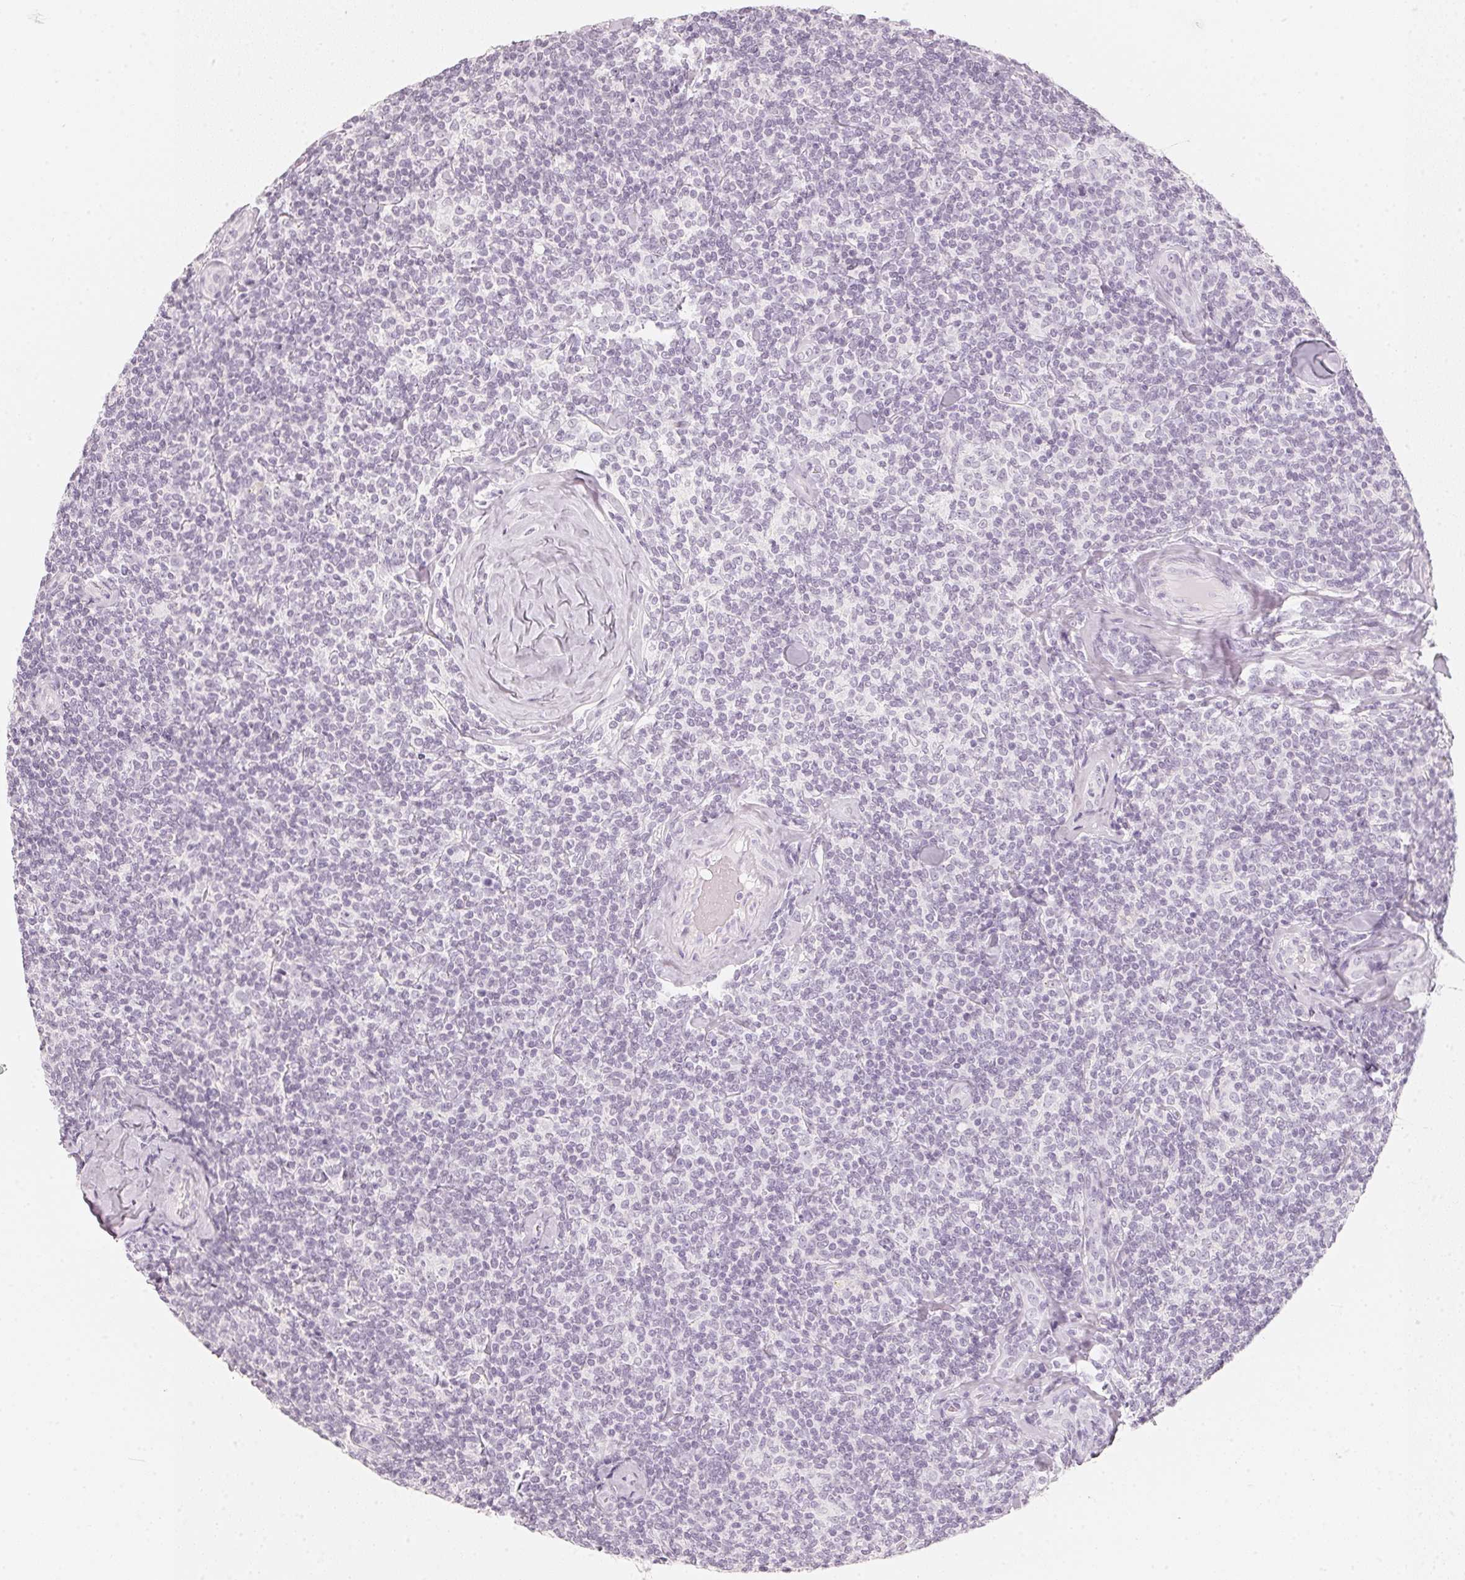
{"staining": {"intensity": "negative", "quantity": "none", "location": "none"}, "tissue": "lymphoma", "cell_type": "Tumor cells", "image_type": "cancer", "snomed": [{"axis": "morphology", "description": "Malignant lymphoma, non-Hodgkin's type, Low grade"}, {"axis": "topography", "description": "Lymph node"}], "caption": "This is an immunohistochemistry micrograph of lymphoma. There is no positivity in tumor cells.", "gene": "SLC22A8", "patient": {"sex": "female", "age": 56}}